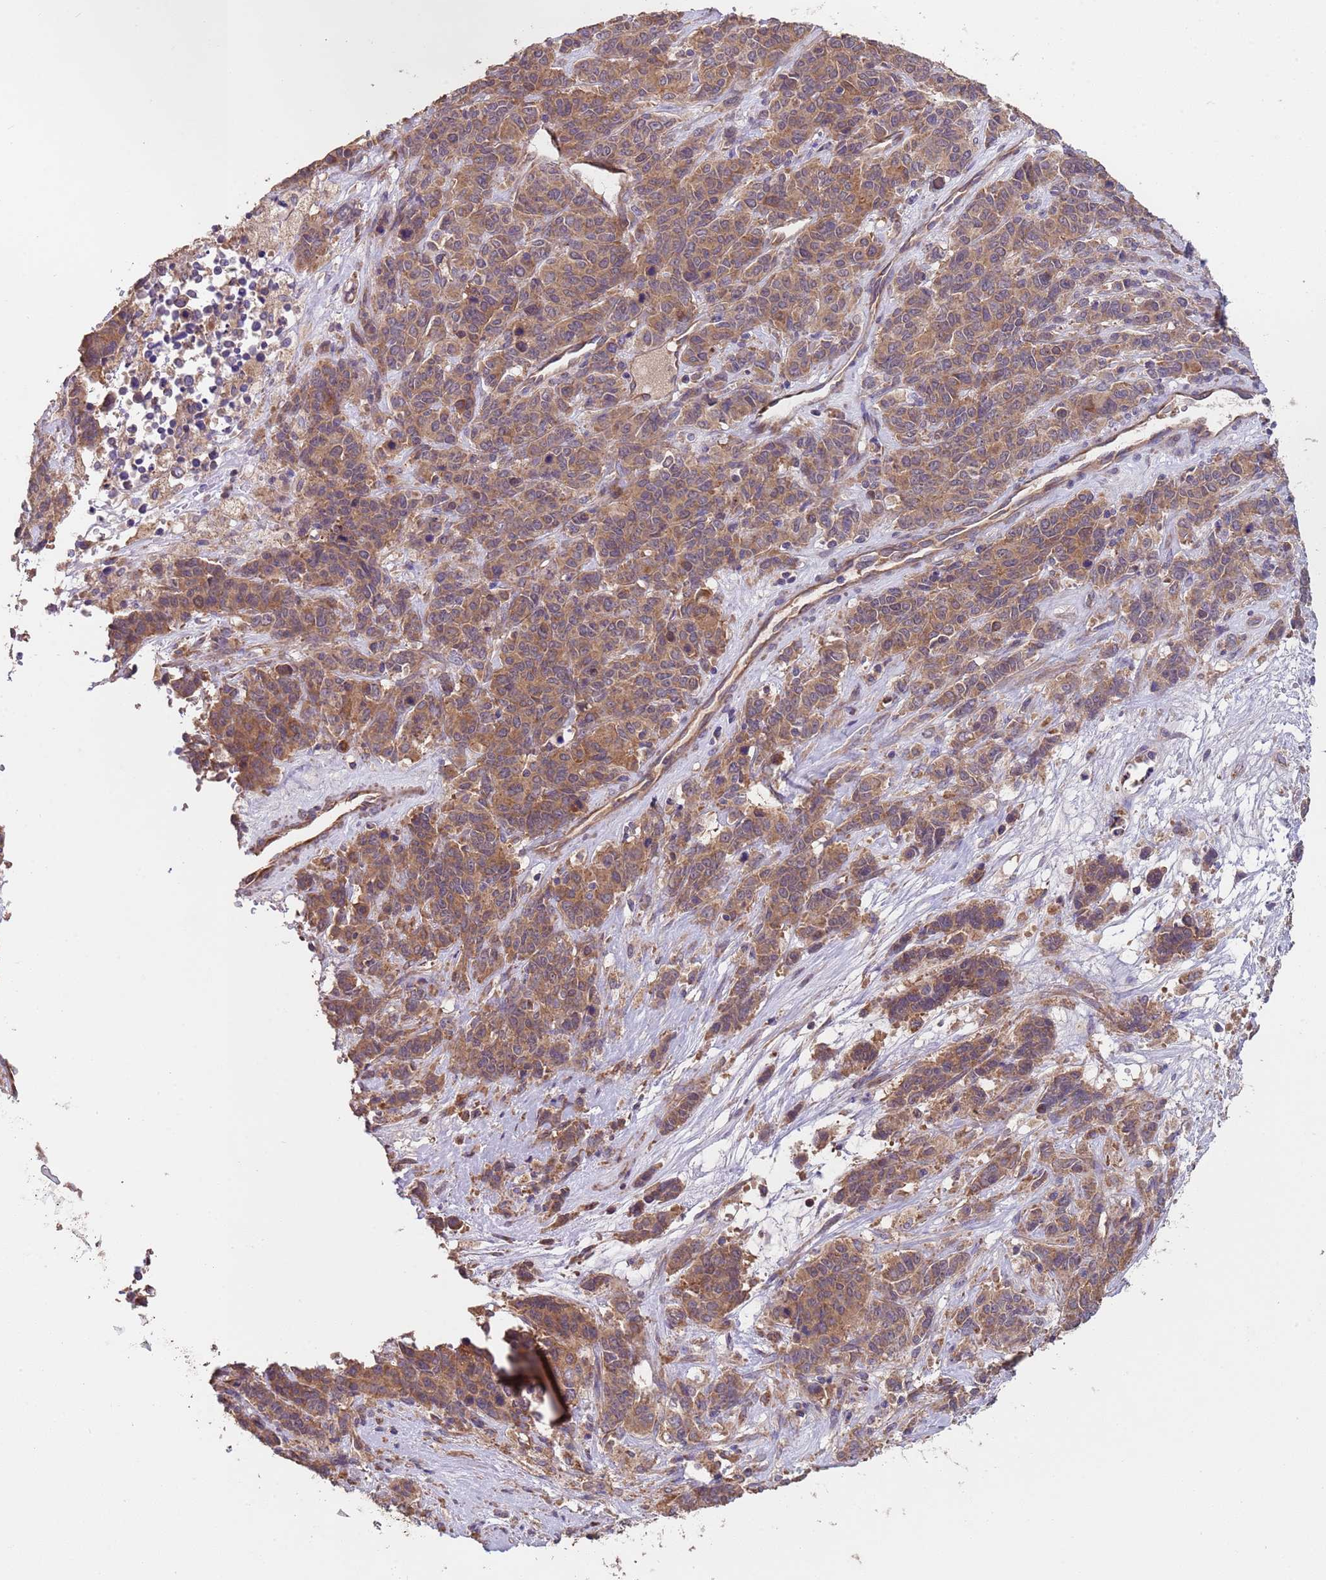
{"staining": {"intensity": "moderate", "quantity": ">75%", "location": "cytoplasmic/membranous"}, "tissue": "cervical cancer", "cell_type": "Tumor cells", "image_type": "cancer", "snomed": [{"axis": "morphology", "description": "Squamous cell carcinoma, NOS"}, {"axis": "topography", "description": "Cervix"}], "caption": "An immunohistochemistry (IHC) image of neoplastic tissue is shown. Protein staining in brown labels moderate cytoplasmic/membranous positivity in cervical cancer (squamous cell carcinoma) within tumor cells.", "gene": "EEF1AKMT1", "patient": {"sex": "female", "age": 60}}